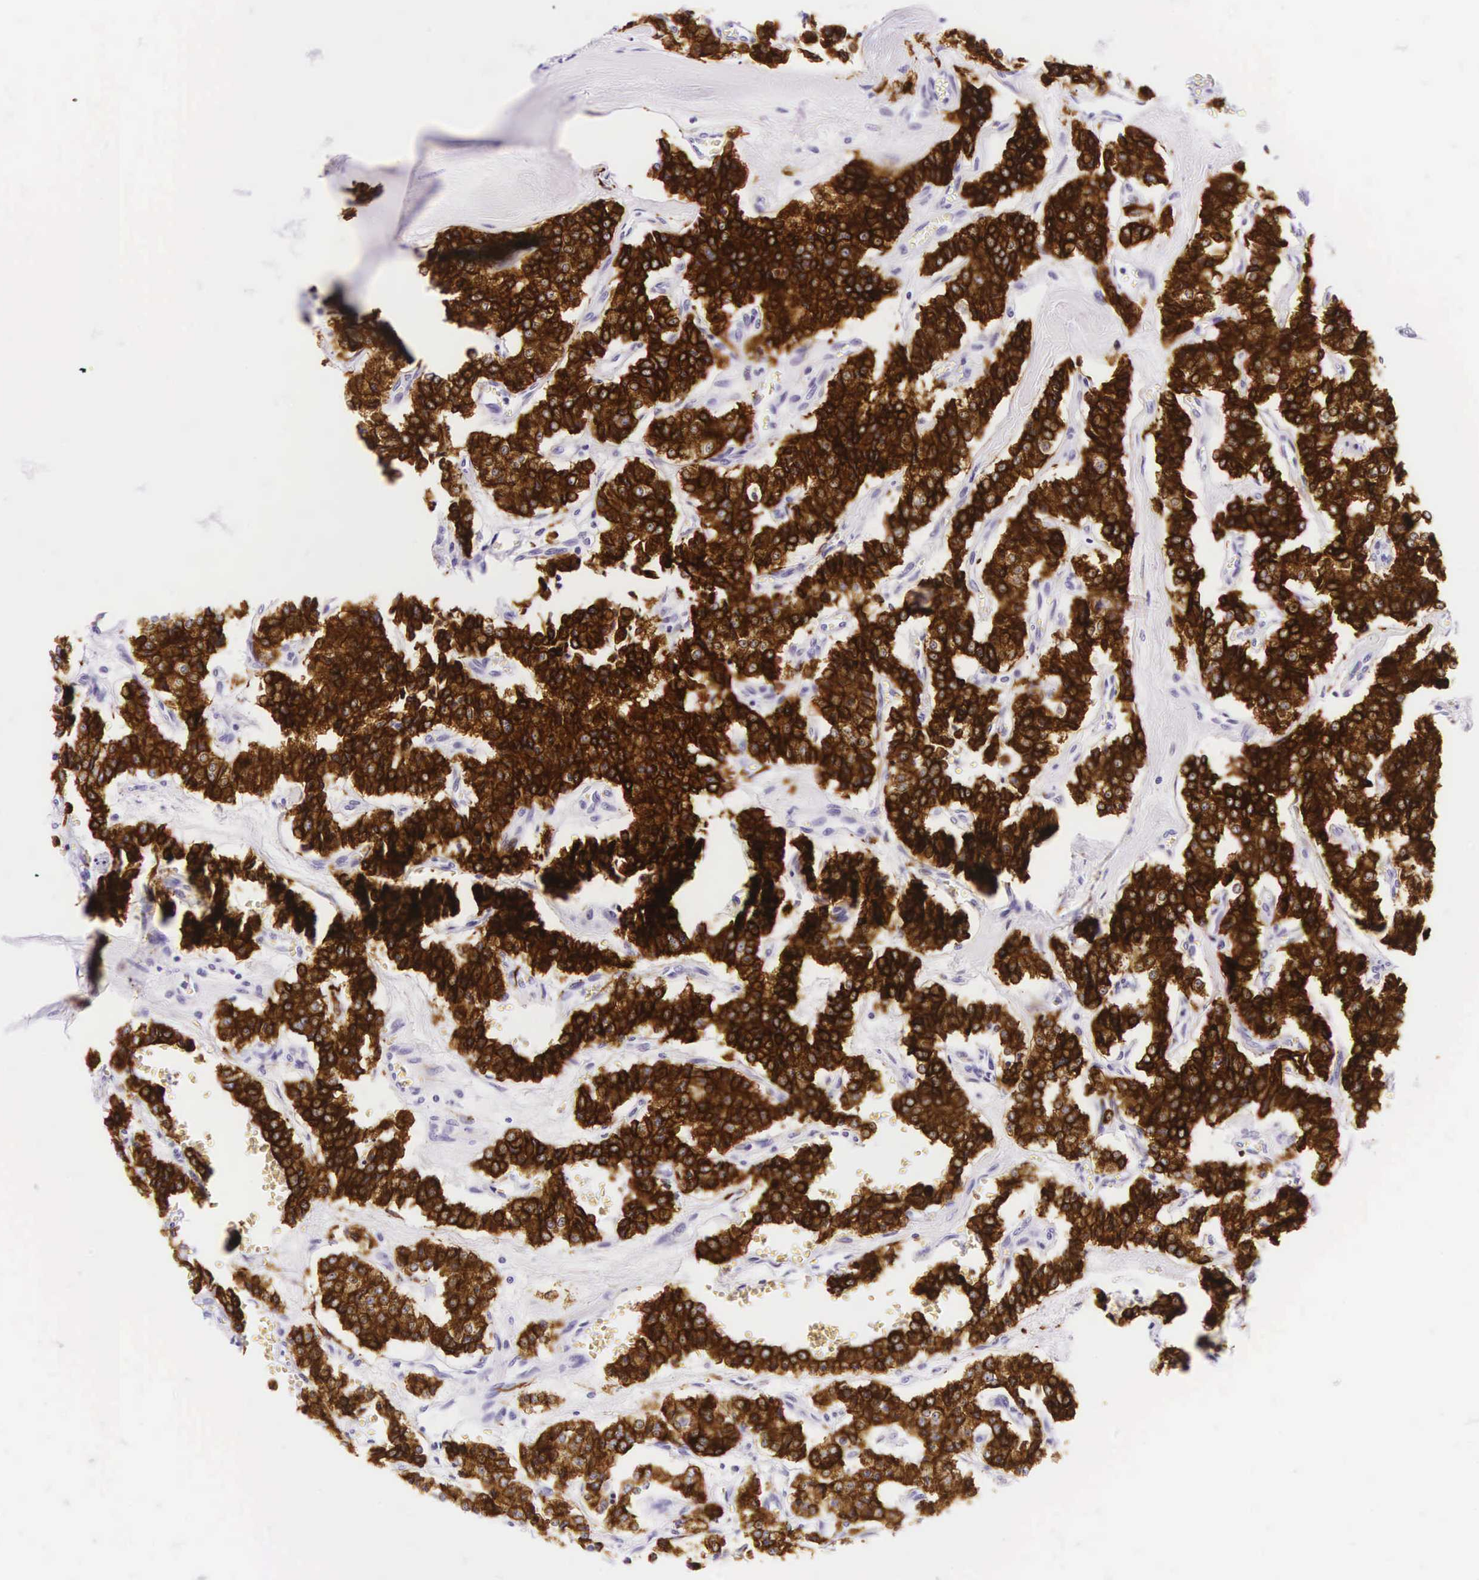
{"staining": {"intensity": "strong", "quantity": ">75%", "location": "cytoplasmic/membranous"}, "tissue": "carcinoid", "cell_type": "Tumor cells", "image_type": "cancer", "snomed": [{"axis": "morphology", "description": "Carcinoid, malignant, NOS"}, {"axis": "topography", "description": "Bronchus"}], "caption": "A photomicrograph of carcinoid (malignant) stained for a protein demonstrates strong cytoplasmic/membranous brown staining in tumor cells.", "gene": "KRT18", "patient": {"sex": "male", "age": 55}}